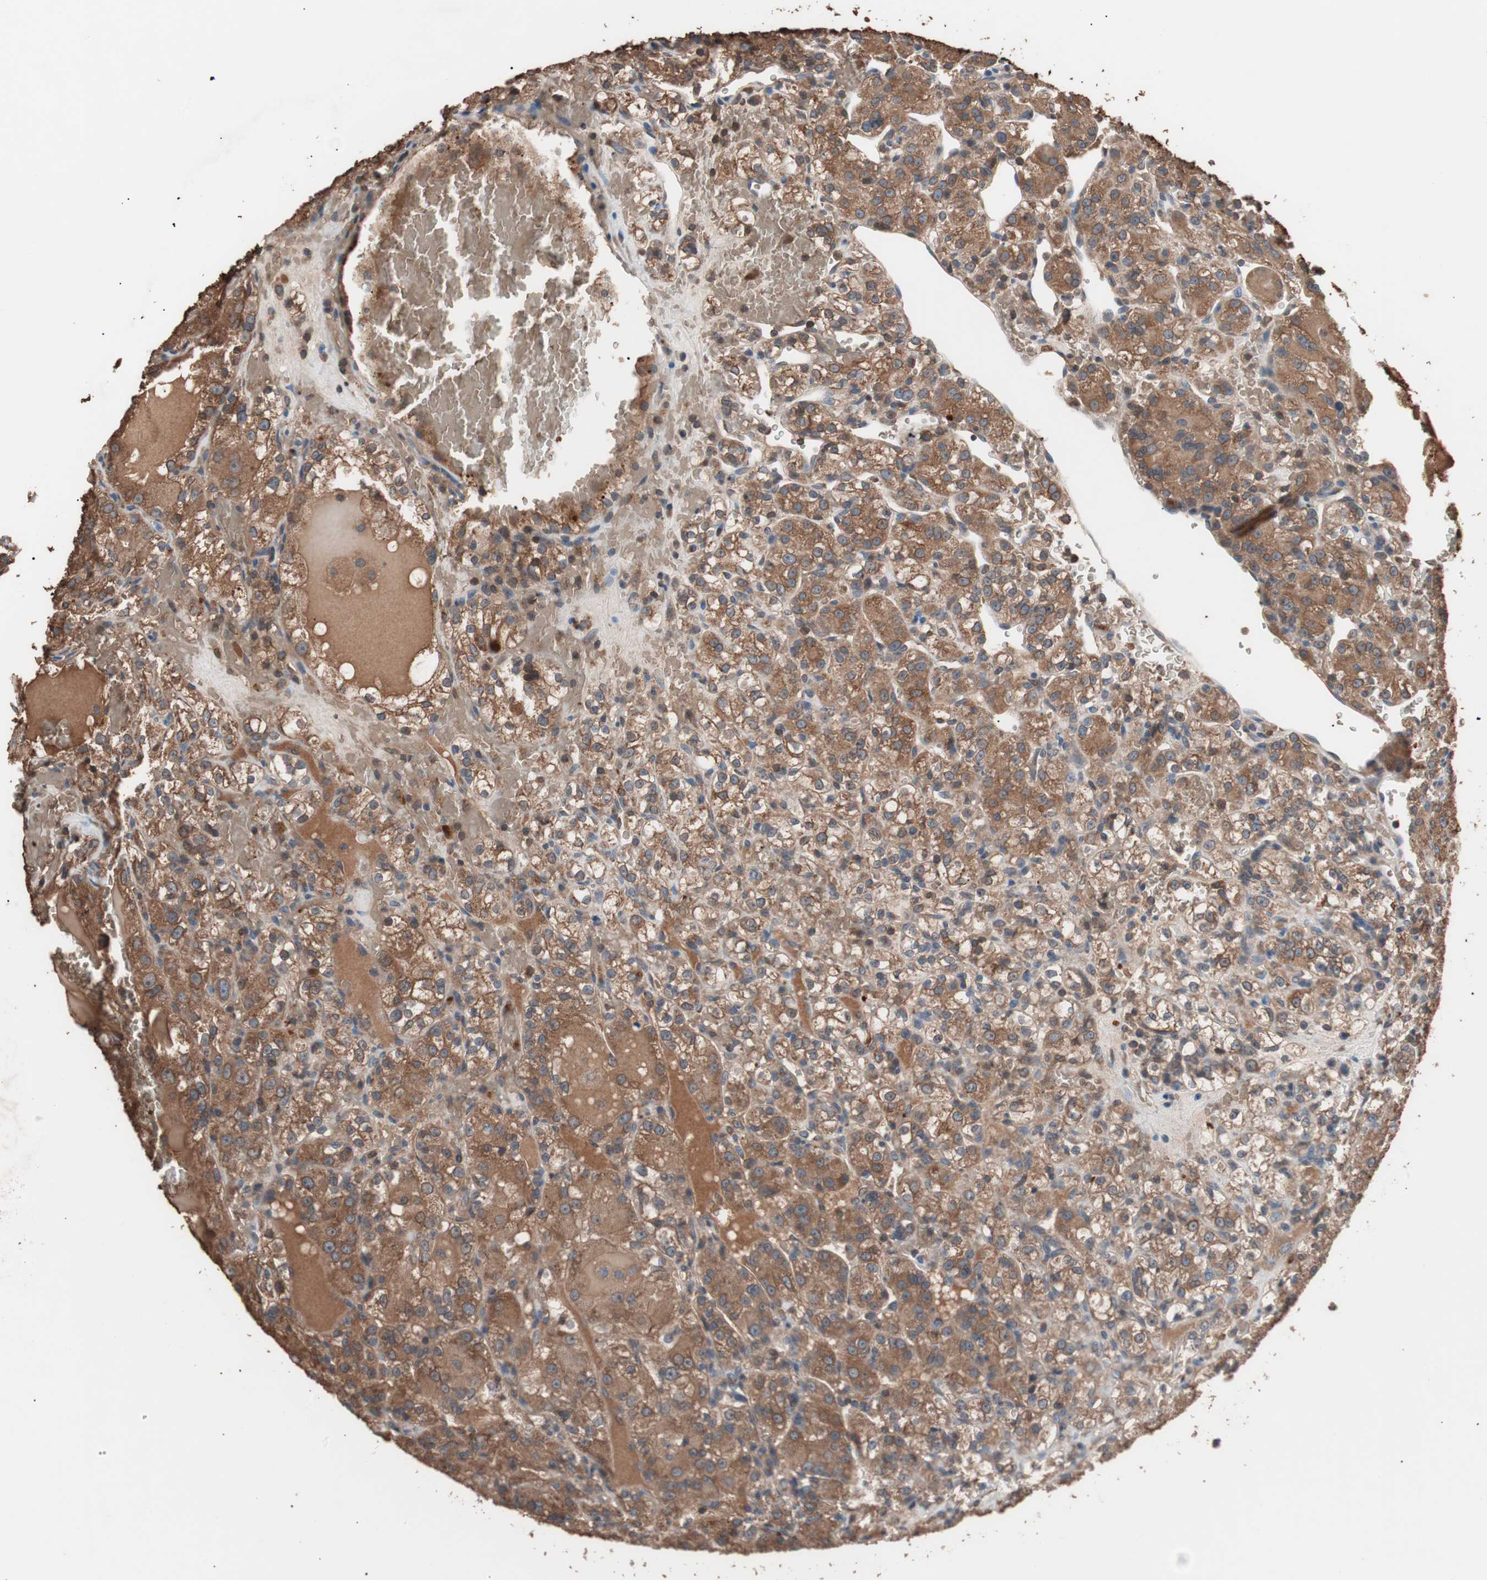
{"staining": {"intensity": "strong", "quantity": ">75%", "location": "cytoplasmic/membranous"}, "tissue": "renal cancer", "cell_type": "Tumor cells", "image_type": "cancer", "snomed": [{"axis": "morphology", "description": "Normal tissue, NOS"}, {"axis": "morphology", "description": "Adenocarcinoma, NOS"}, {"axis": "topography", "description": "Kidney"}], "caption": "A histopathology image showing strong cytoplasmic/membranous positivity in approximately >75% of tumor cells in adenocarcinoma (renal), as visualized by brown immunohistochemical staining.", "gene": "GLYCTK", "patient": {"sex": "male", "age": 61}}